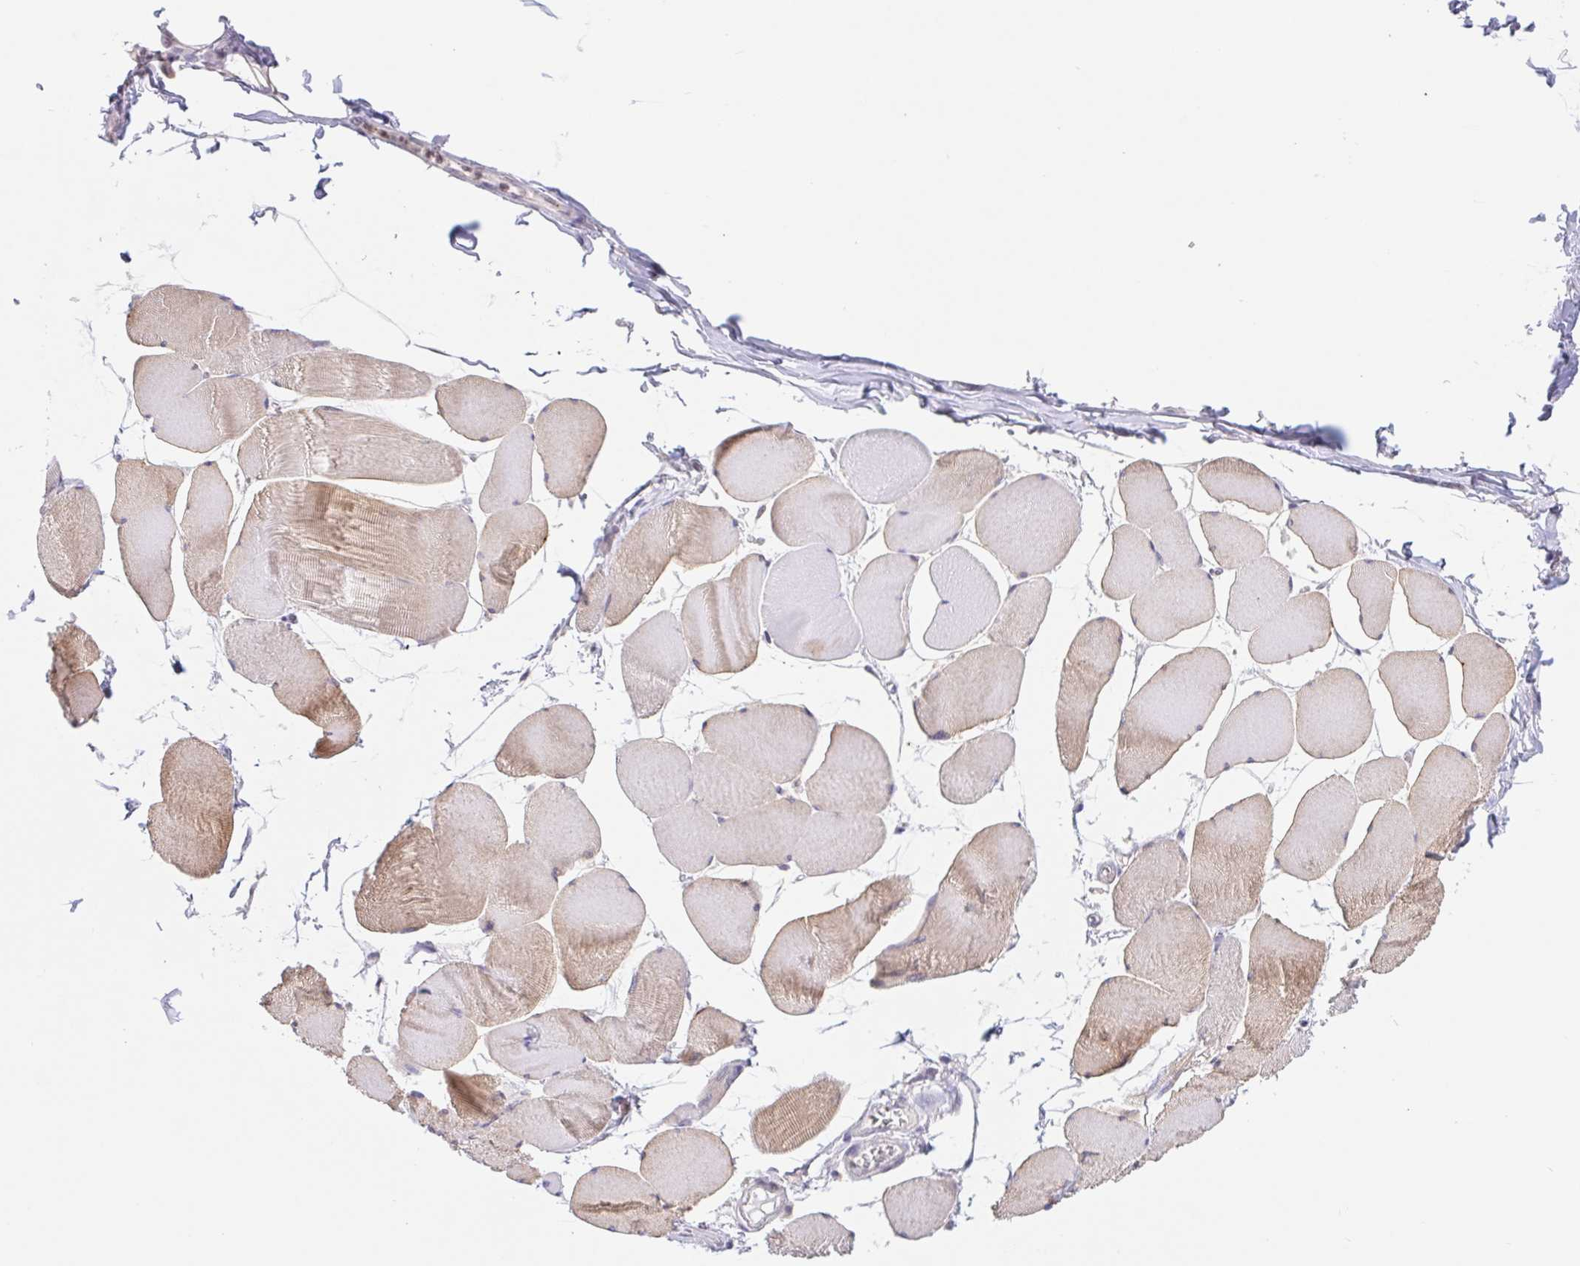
{"staining": {"intensity": "weak", "quantity": "25%-75%", "location": "cytoplasmic/membranous"}, "tissue": "skeletal muscle", "cell_type": "Myocytes", "image_type": "normal", "snomed": [{"axis": "morphology", "description": "Normal tissue, NOS"}, {"axis": "topography", "description": "Skeletal muscle"}], "caption": "Weak cytoplasmic/membranous expression is present in about 25%-75% of myocytes in benign skeletal muscle.", "gene": "L3MBTL4", "patient": {"sex": "female", "age": 75}}